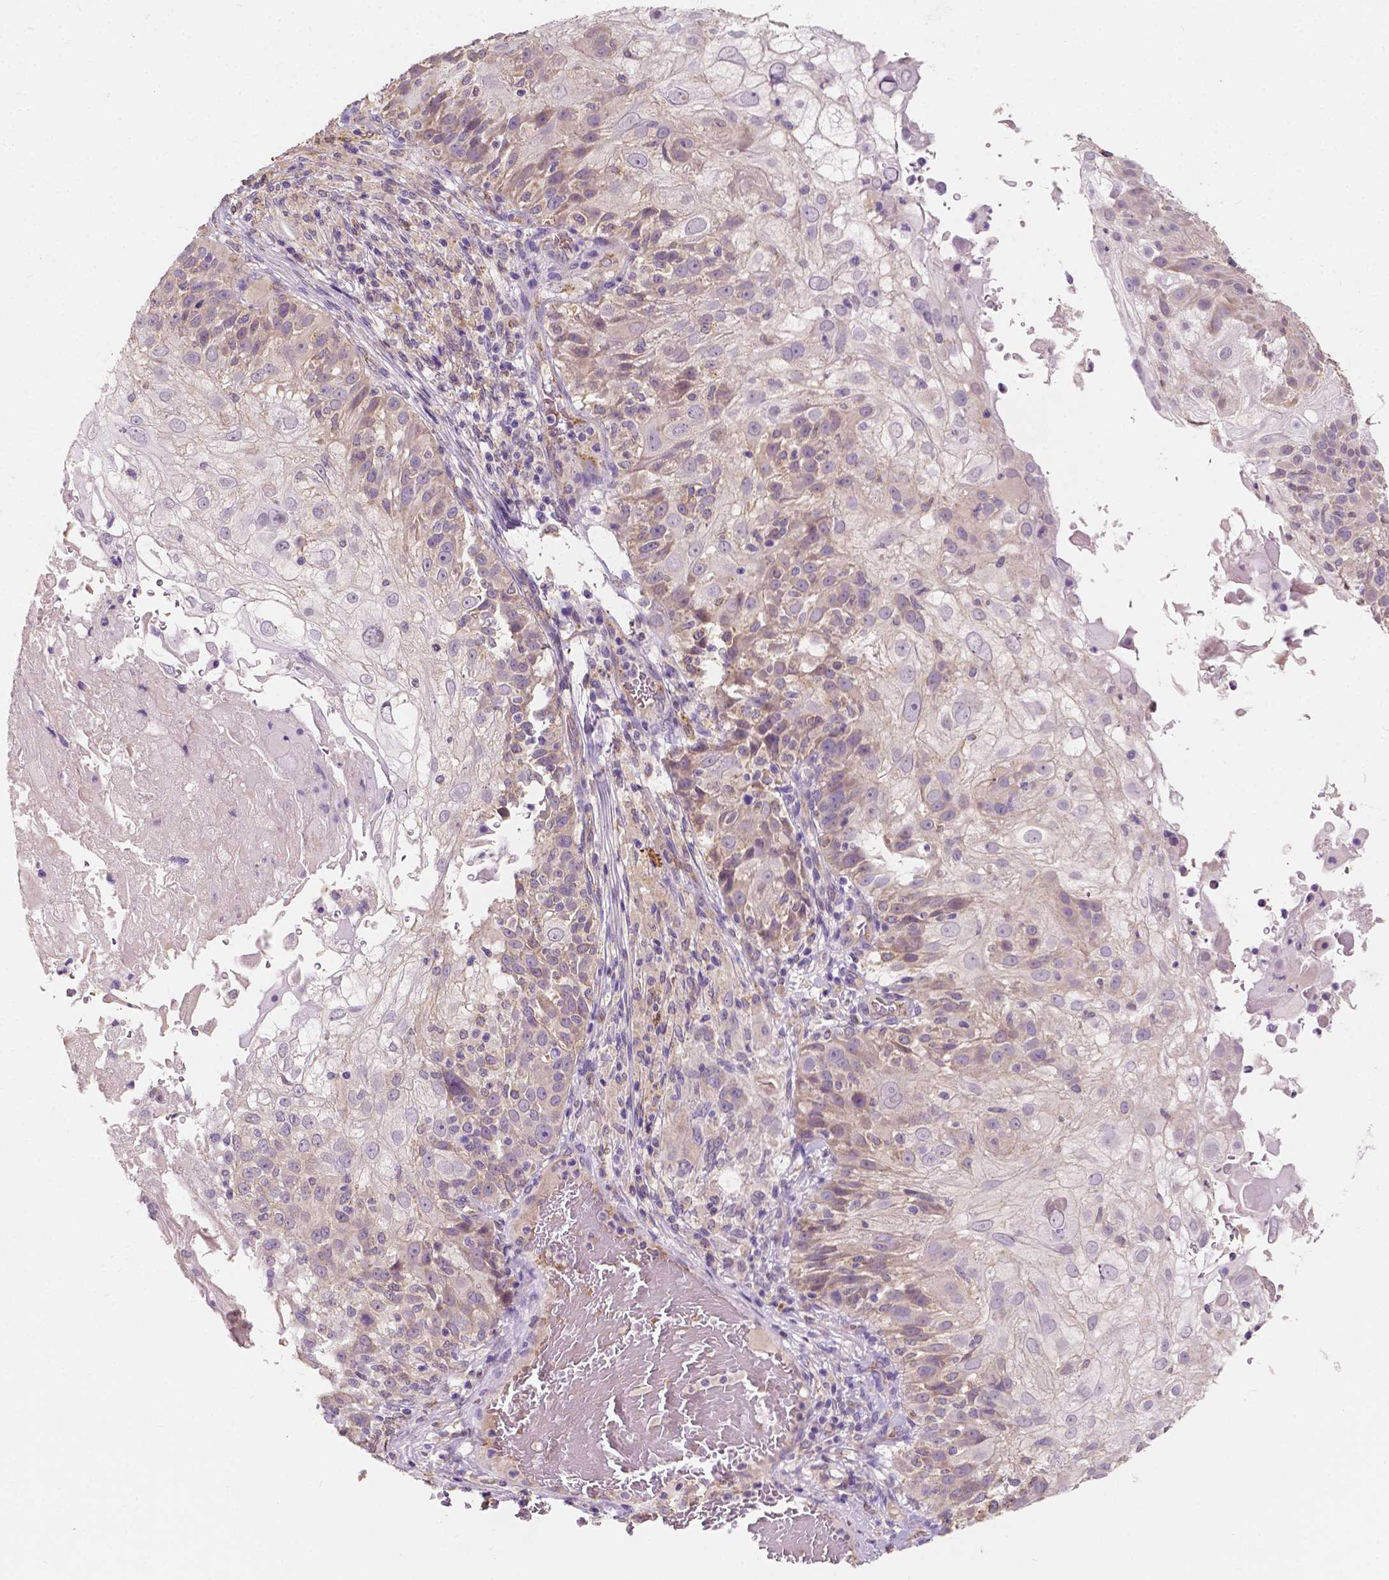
{"staining": {"intensity": "weak", "quantity": "25%-75%", "location": "cytoplasmic/membranous"}, "tissue": "skin cancer", "cell_type": "Tumor cells", "image_type": "cancer", "snomed": [{"axis": "morphology", "description": "Normal tissue, NOS"}, {"axis": "morphology", "description": "Squamous cell carcinoma, NOS"}, {"axis": "topography", "description": "Skin"}], "caption": "IHC image of skin cancer (squamous cell carcinoma) stained for a protein (brown), which displays low levels of weak cytoplasmic/membranous positivity in about 25%-75% of tumor cells.", "gene": "SLC22A4", "patient": {"sex": "female", "age": 83}}